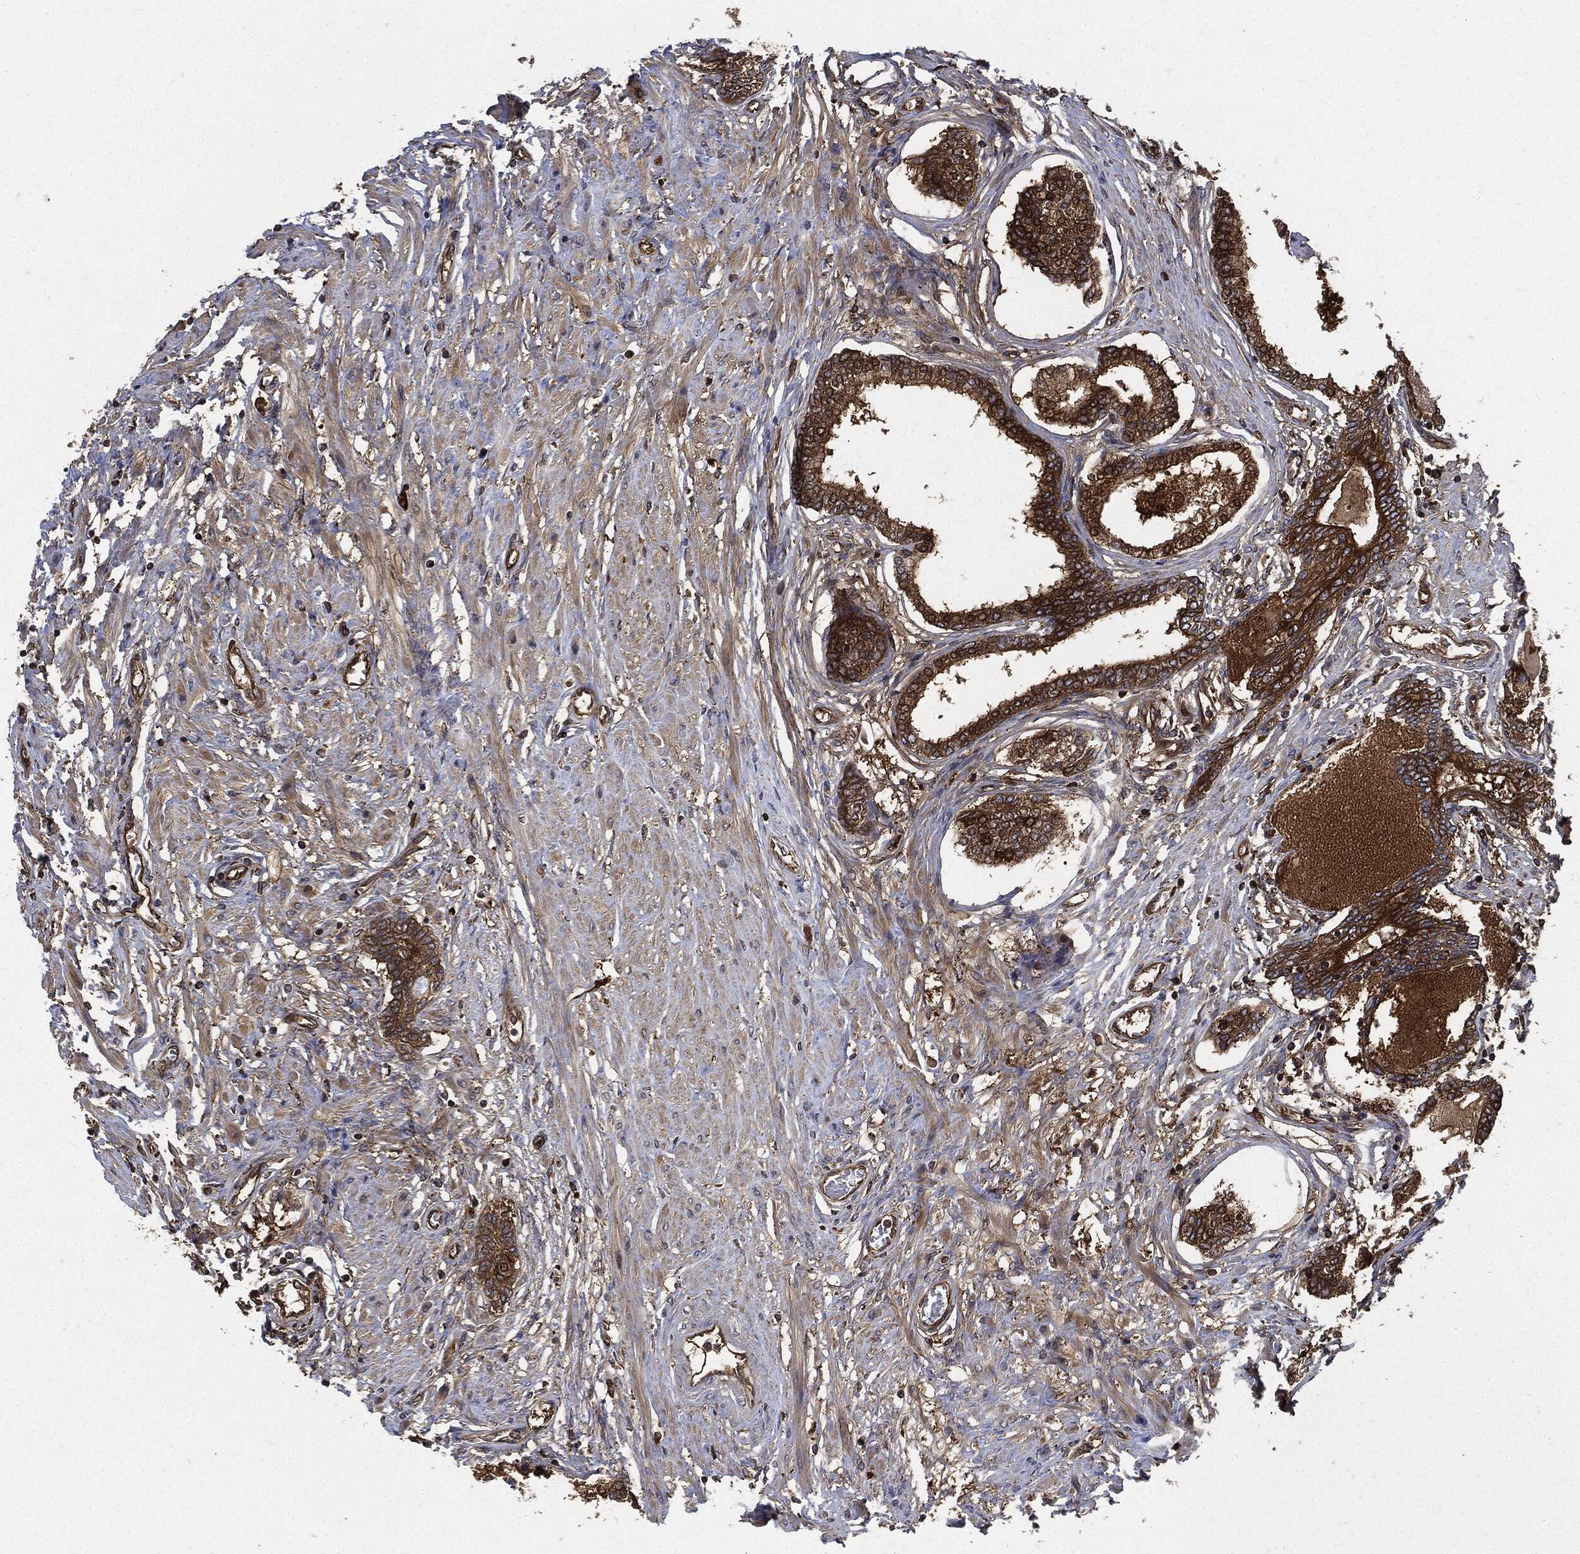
{"staining": {"intensity": "strong", "quantity": ">75%", "location": "cytoplasmic/membranous"}, "tissue": "prostate cancer", "cell_type": "Tumor cells", "image_type": "cancer", "snomed": [{"axis": "morphology", "description": "Adenocarcinoma, Low grade"}, {"axis": "topography", "description": "Prostate and seminal vesicle, NOS"}], "caption": "This image demonstrates IHC staining of prostate cancer (adenocarcinoma (low-grade)), with high strong cytoplasmic/membranous positivity in approximately >75% of tumor cells.", "gene": "XPNPEP1", "patient": {"sex": "male", "age": 61}}